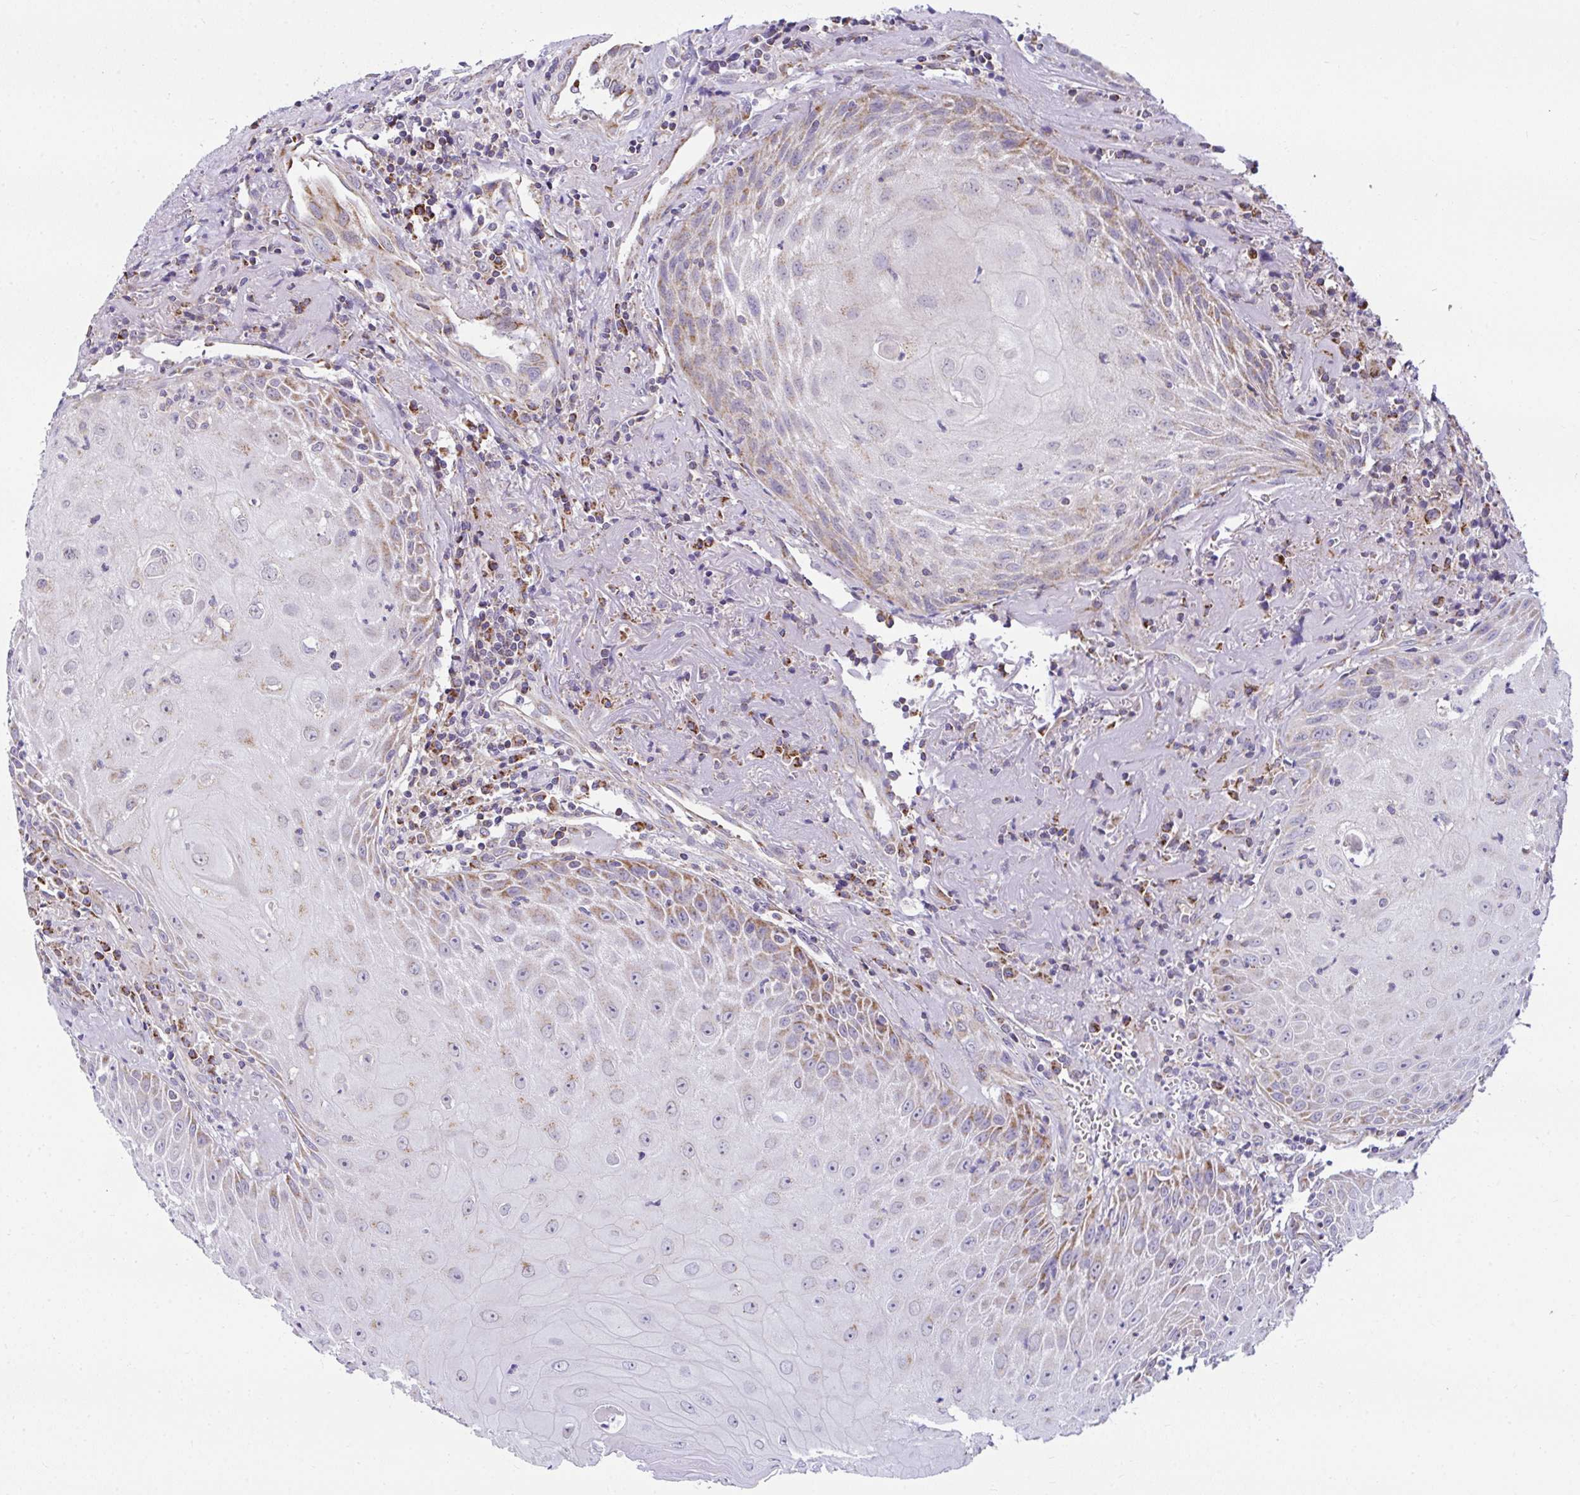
{"staining": {"intensity": "moderate", "quantity": "<25%", "location": "cytoplasmic/membranous"}, "tissue": "head and neck cancer", "cell_type": "Tumor cells", "image_type": "cancer", "snomed": [{"axis": "morphology", "description": "Normal tissue, NOS"}, {"axis": "morphology", "description": "Squamous cell carcinoma, NOS"}, {"axis": "topography", "description": "Oral tissue"}, {"axis": "topography", "description": "Head-Neck"}], "caption": "Tumor cells exhibit low levels of moderate cytoplasmic/membranous expression in about <25% of cells in human head and neck cancer.", "gene": "SRRM4", "patient": {"sex": "female", "age": 70}}